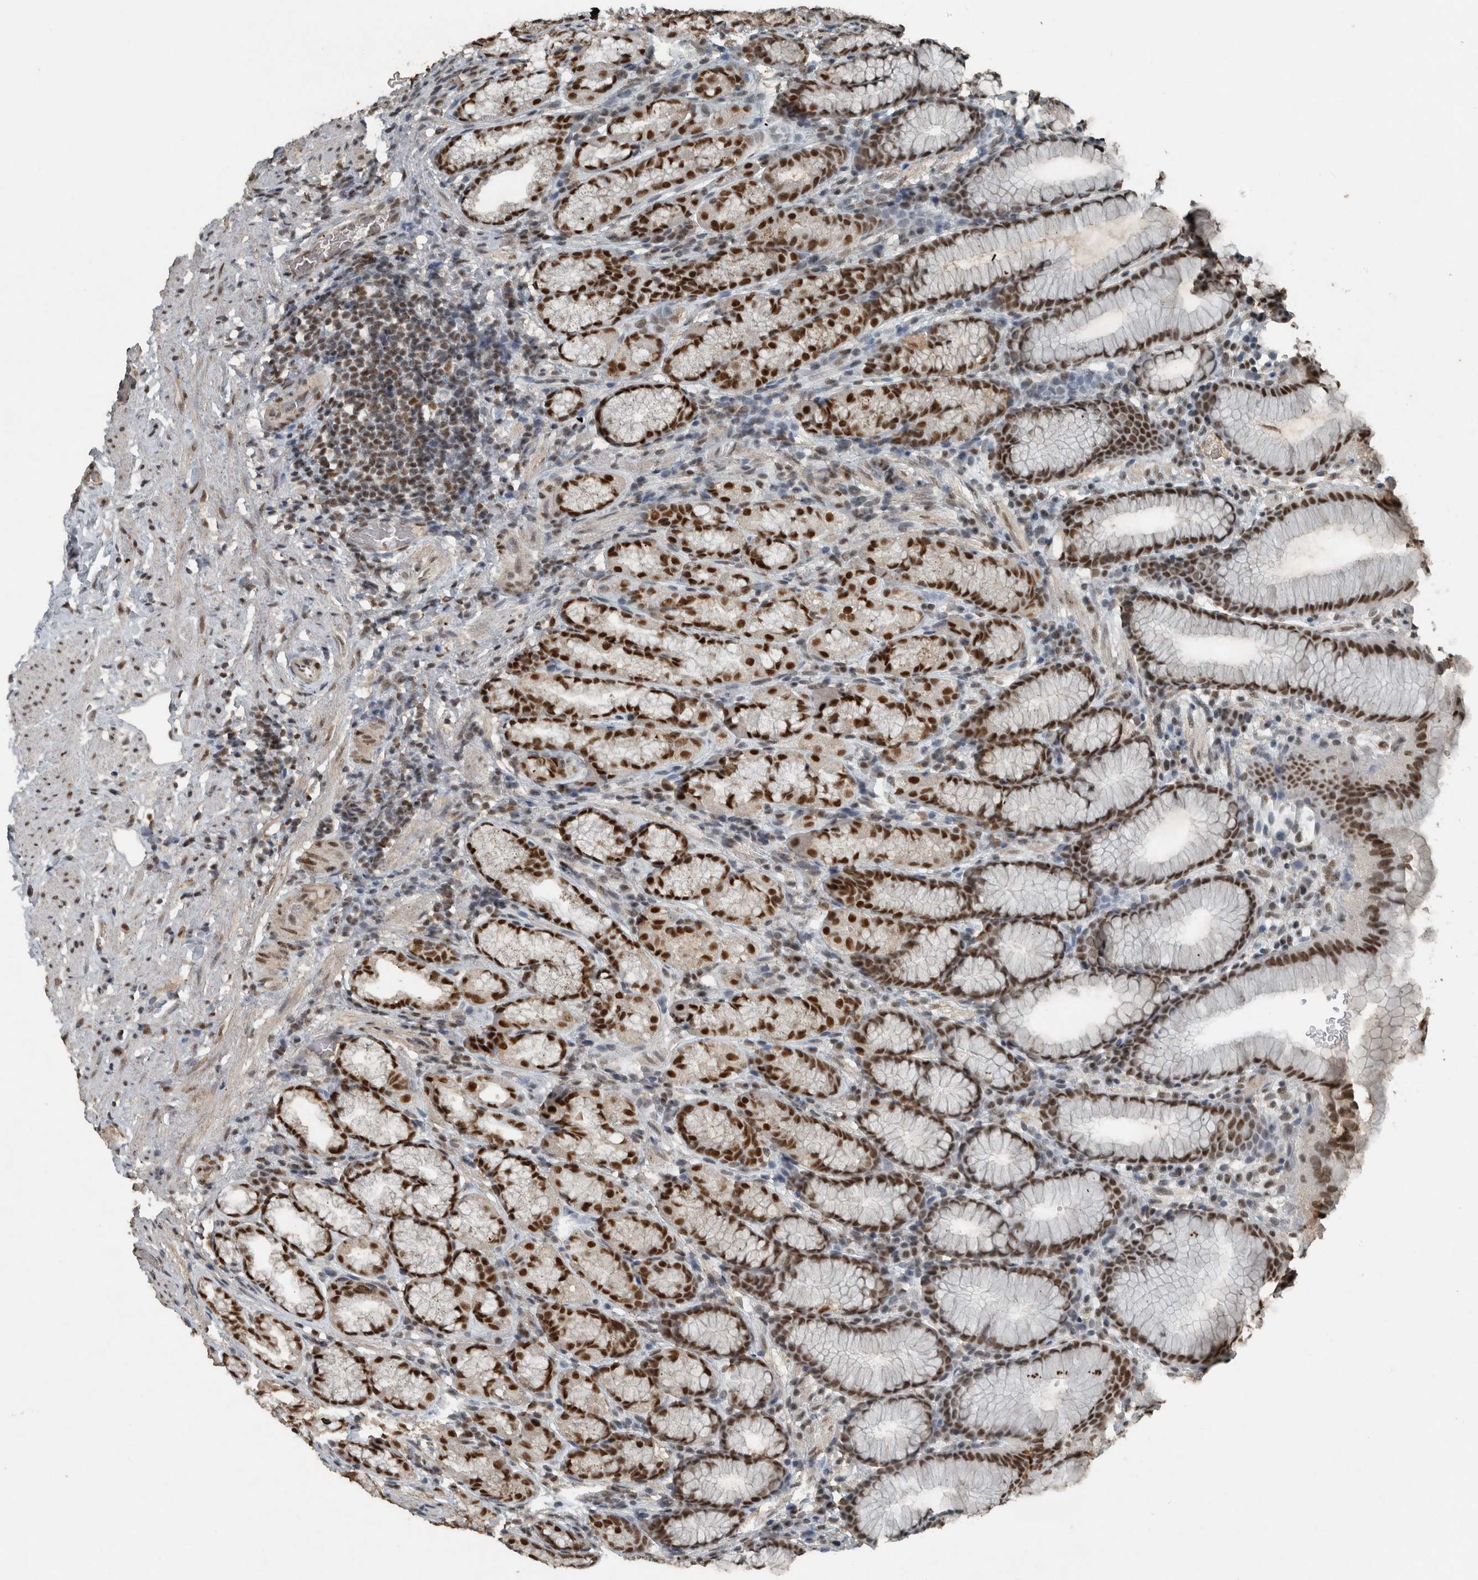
{"staining": {"intensity": "strong", "quantity": ">75%", "location": "nuclear"}, "tissue": "stomach", "cell_type": "Glandular cells", "image_type": "normal", "snomed": [{"axis": "morphology", "description": "Normal tissue, NOS"}, {"axis": "topography", "description": "Stomach"}], "caption": "Immunohistochemistry (IHC) image of normal stomach stained for a protein (brown), which reveals high levels of strong nuclear positivity in approximately >75% of glandular cells.", "gene": "ZNF24", "patient": {"sex": "male", "age": 42}}